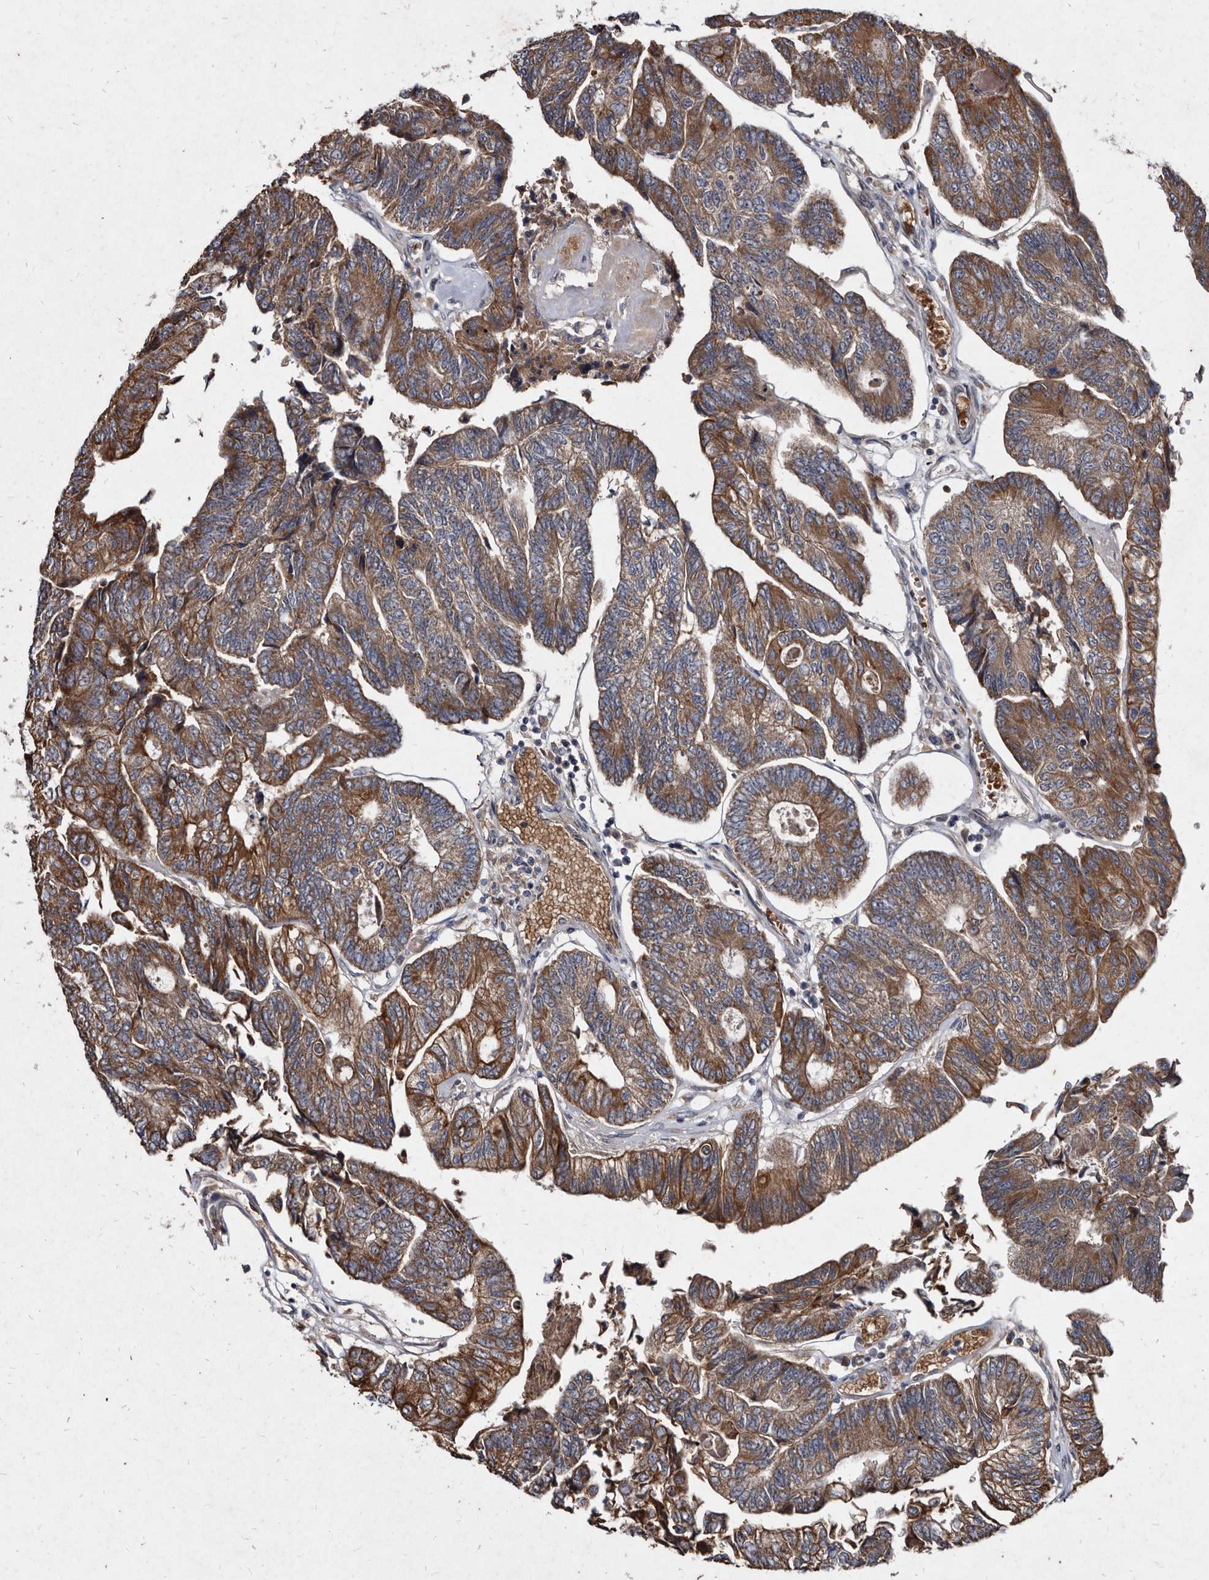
{"staining": {"intensity": "moderate", "quantity": ">75%", "location": "cytoplasmic/membranous"}, "tissue": "colorectal cancer", "cell_type": "Tumor cells", "image_type": "cancer", "snomed": [{"axis": "morphology", "description": "Adenocarcinoma, NOS"}, {"axis": "topography", "description": "Colon"}], "caption": "Colorectal cancer stained with a brown dye displays moderate cytoplasmic/membranous positive staining in about >75% of tumor cells.", "gene": "YPEL3", "patient": {"sex": "female", "age": 67}}